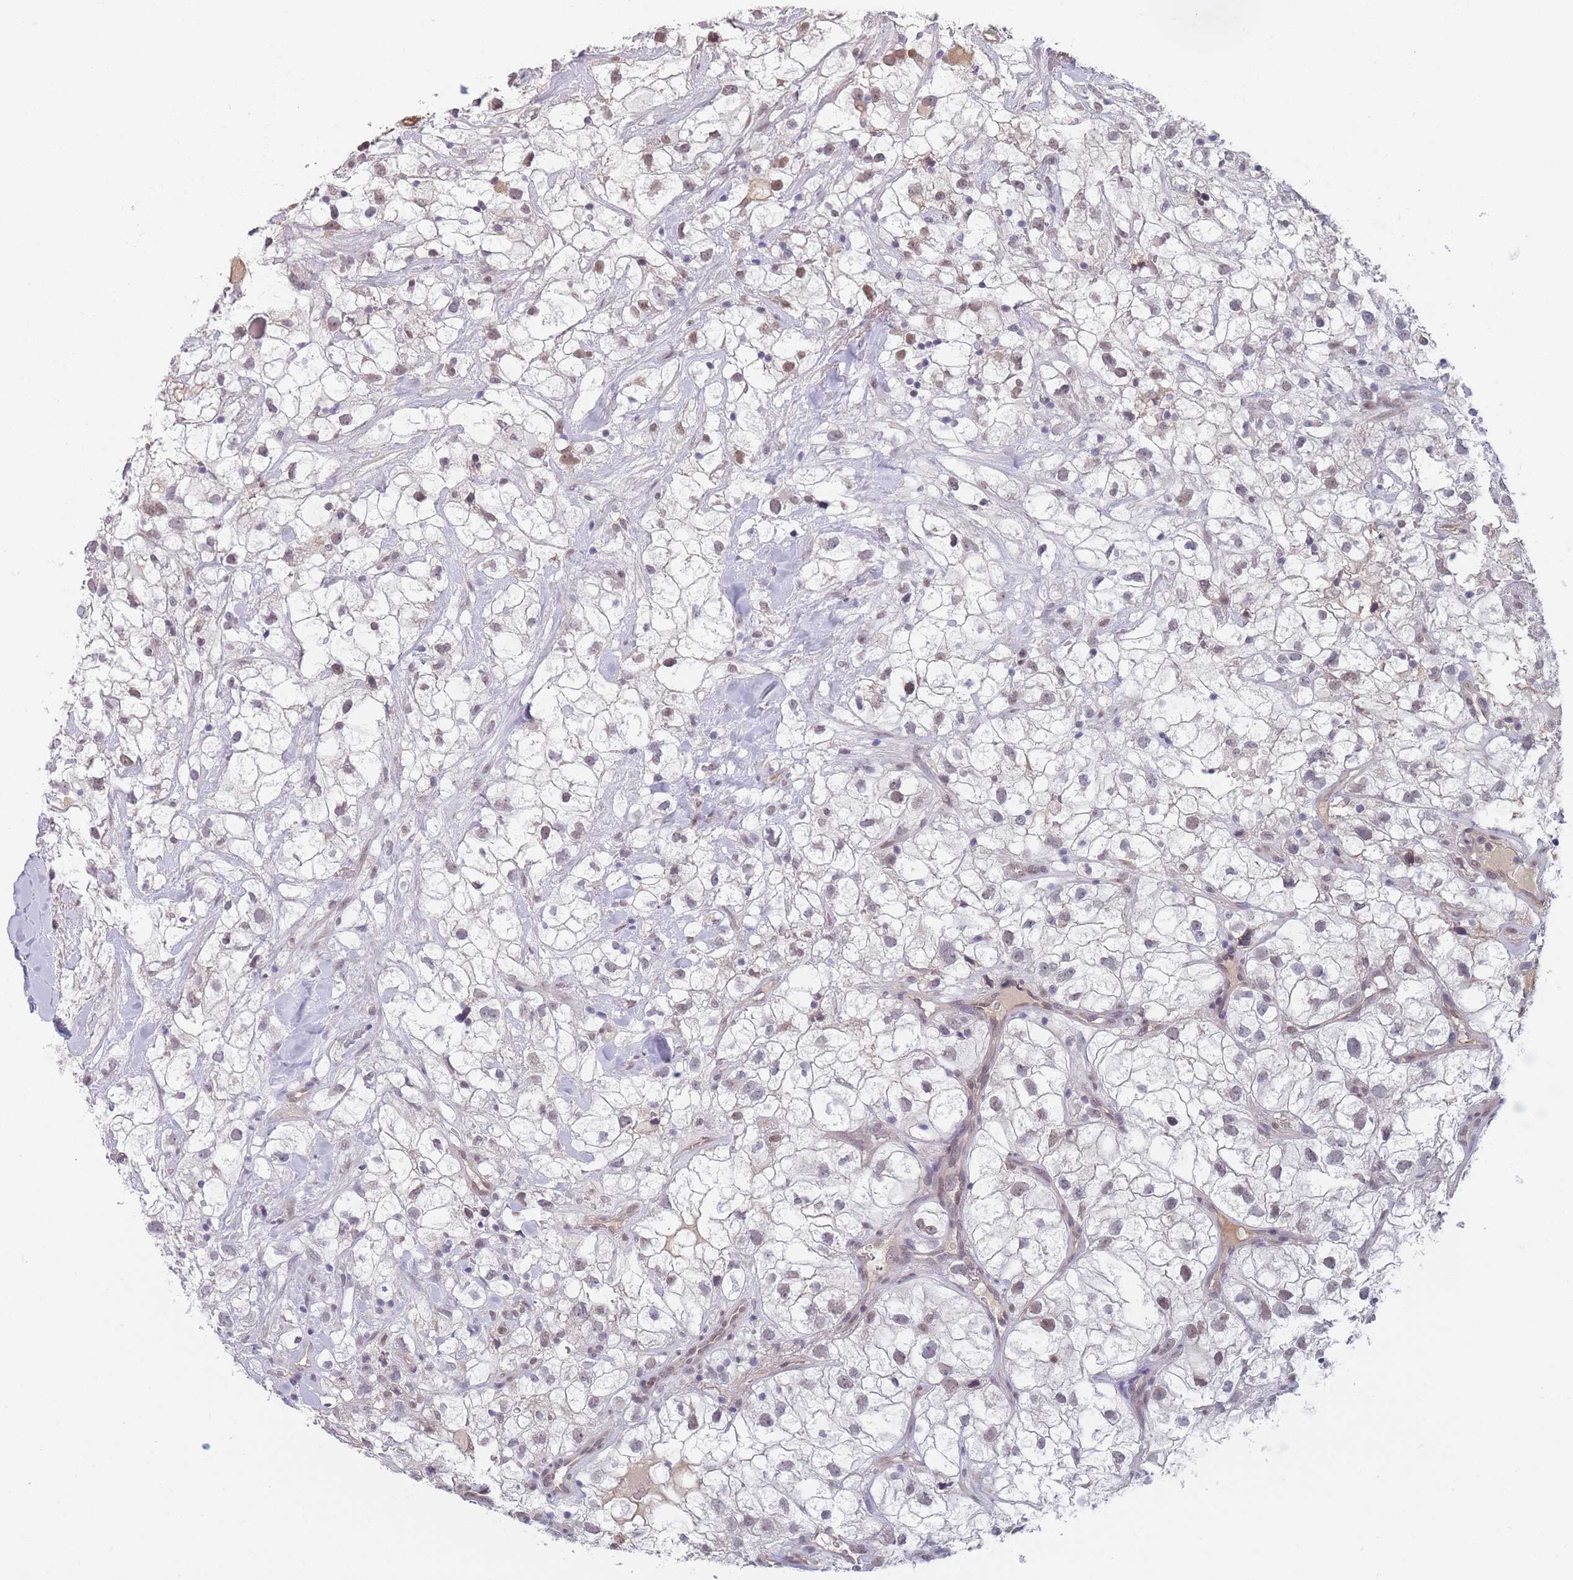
{"staining": {"intensity": "negative", "quantity": "none", "location": "none"}, "tissue": "renal cancer", "cell_type": "Tumor cells", "image_type": "cancer", "snomed": [{"axis": "morphology", "description": "Adenocarcinoma, NOS"}, {"axis": "topography", "description": "Kidney"}], "caption": "IHC histopathology image of human adenocarcinoma (renal) stained for a protein (brown), which reveals no staining in tumor cells. (DAB (3,3'-diaminobenzidine) immunohistochemistry with hematoxylin counter stain).", "gene": "ANKRD10", "patient": {"sex": "male", "age": 59}}